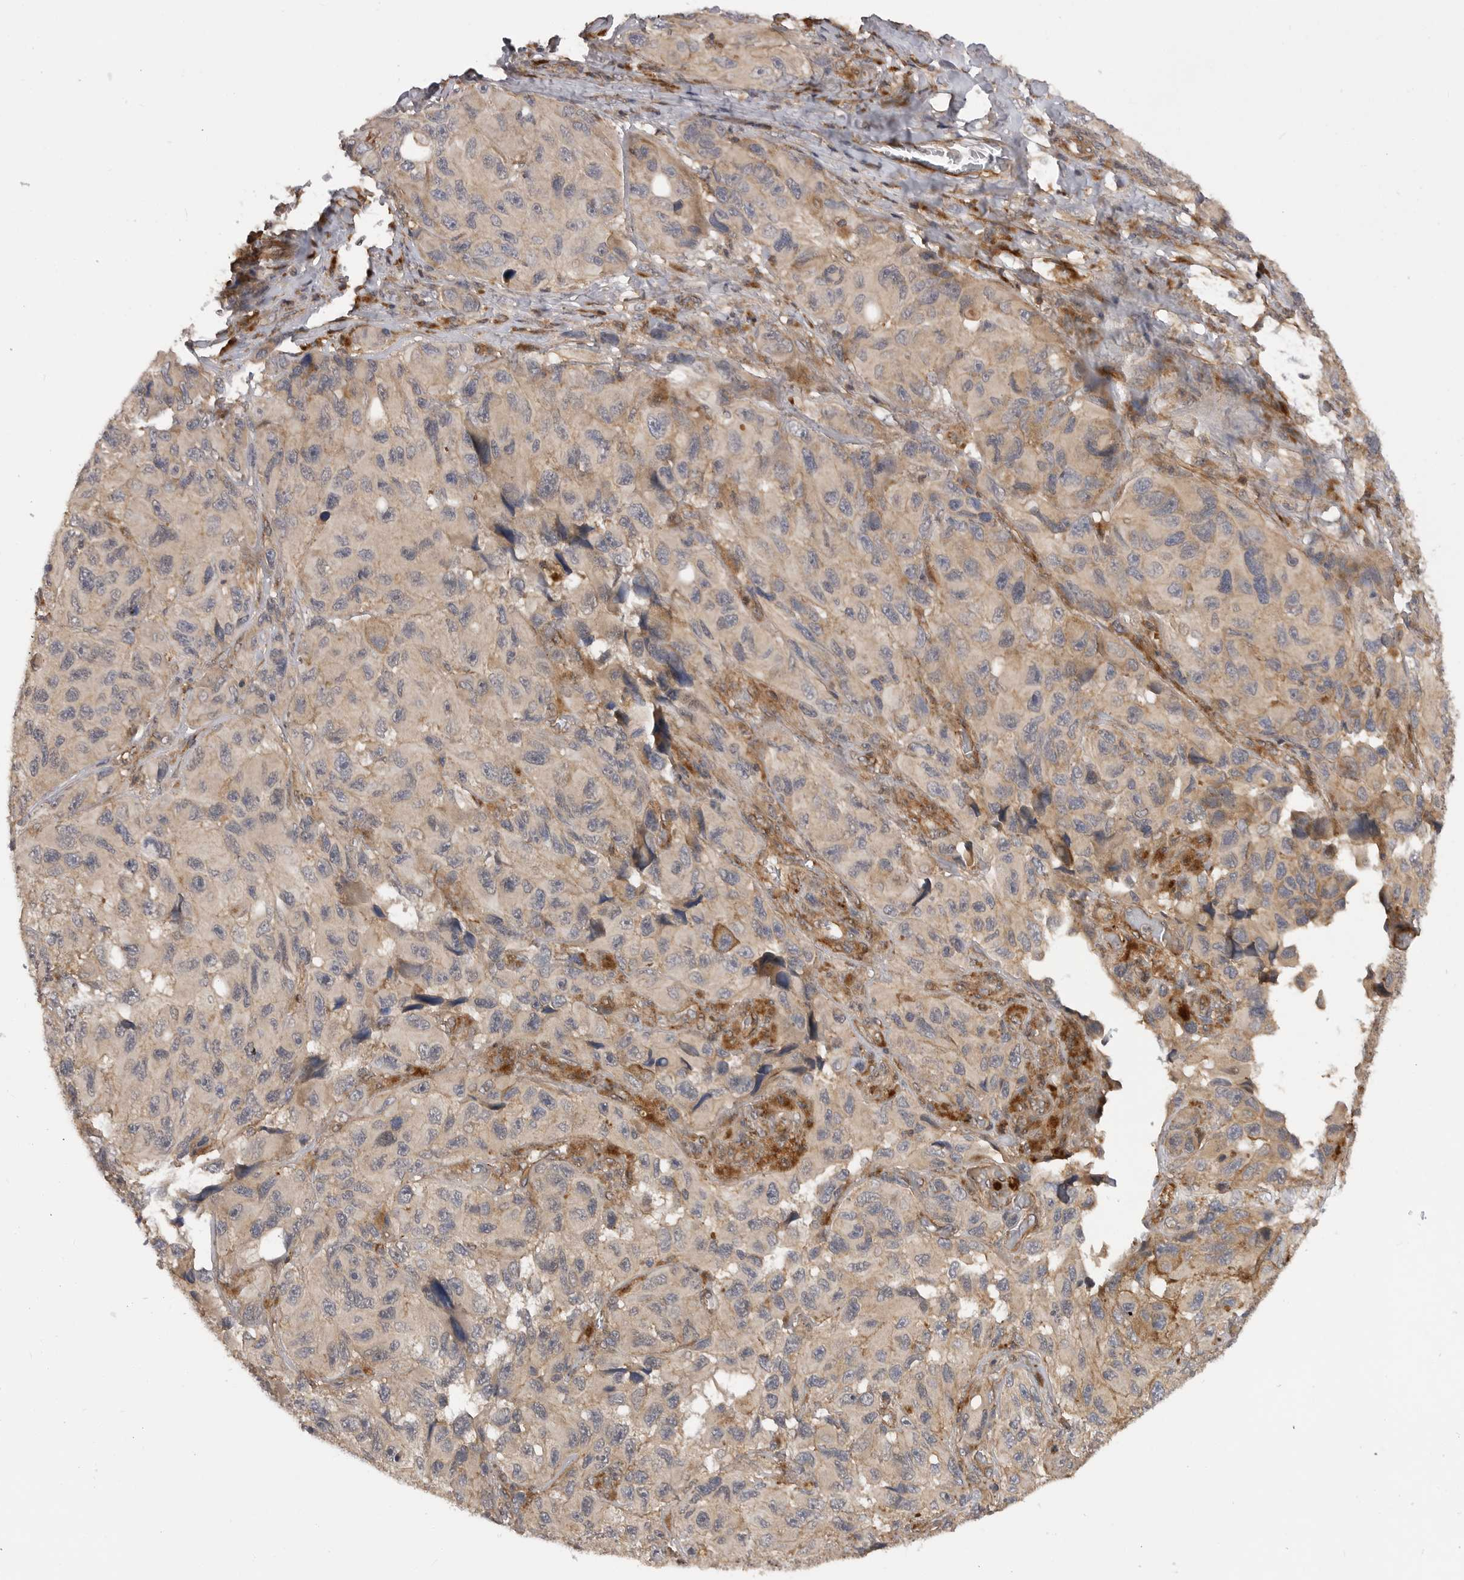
{"staining": {"intensity": "weak", "quantity": "<25%", "location": "nuclear"}, "tissue": "melanoma", "cell_type": "Tumor cells", "image_type": "cancer", "snomed": [{"axis": "morphology", "description": "Malignant melanoma, NOS"}, {"axis": "topography", "description": "Skin"}], "caption": "The immunohistochemistry (IHC) photomicrograph has no significant staining in tumor cells of malignant melanoma tissue.", "gene": "TRIM56", "patient": {"sex": "female", "age": 73}}